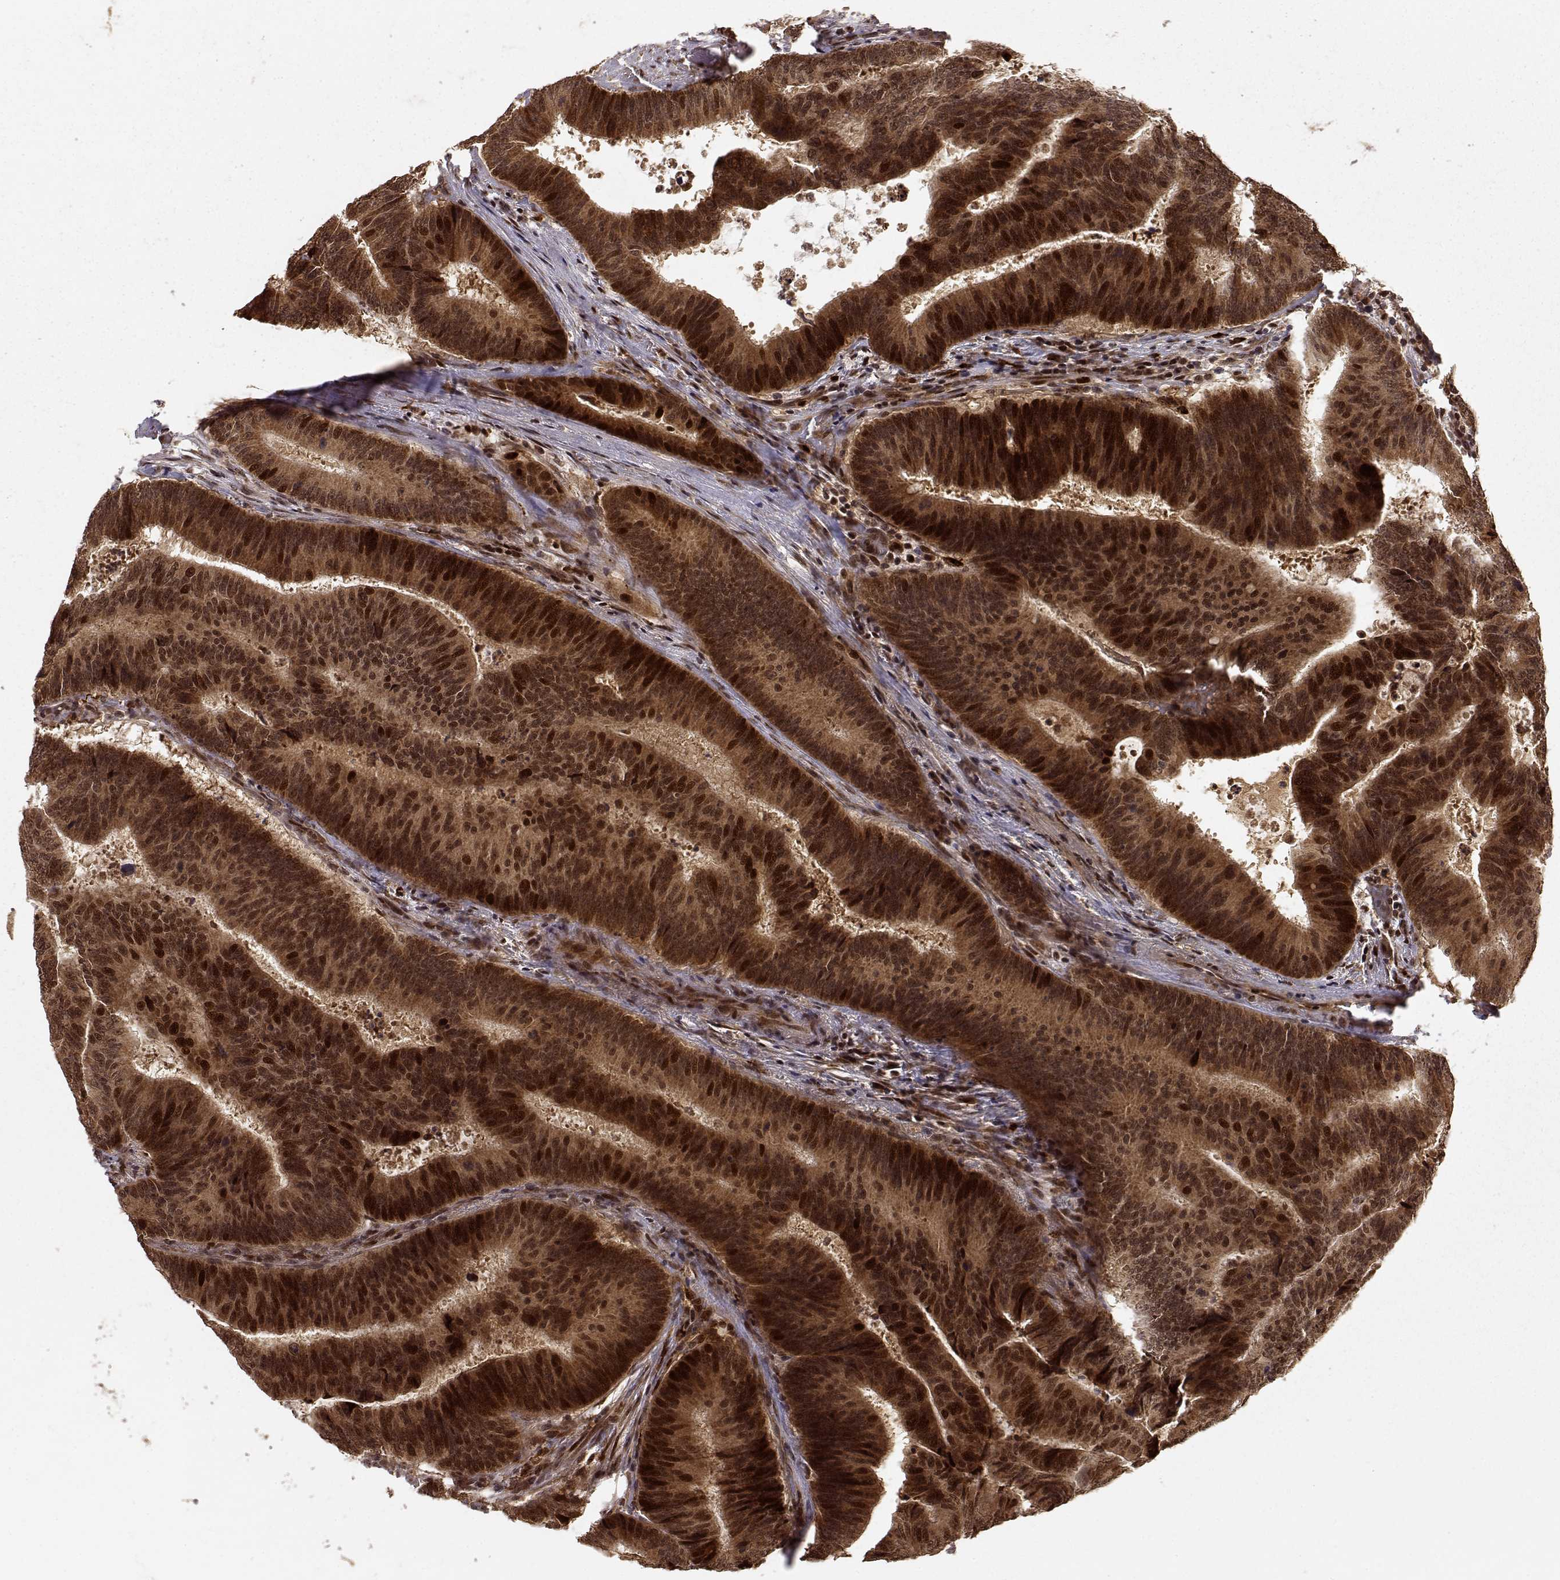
{"staining": {"intensity": "strong", "quantity": ">75%", "location": "cytoplasmic/membranous,nuclear"}, "tissue": "colorectal cancer", "cell_type": "Tumor cells", "image_type": "cancer", "snomed": [{"axis": "morphology", "description": "Adenocarcinoma, NOS"}, {"axis": "topography", "description": "Colon"}], "caption": "The micrograph exhibits a brown stain indicating the presence of a protein in the cytoplasmic/membranous and nuclear of tumor cells in colorectal cancer (adenocarcinoma).", "gene": "MAEA", "patient": {"sex": "female", "age": 82}}